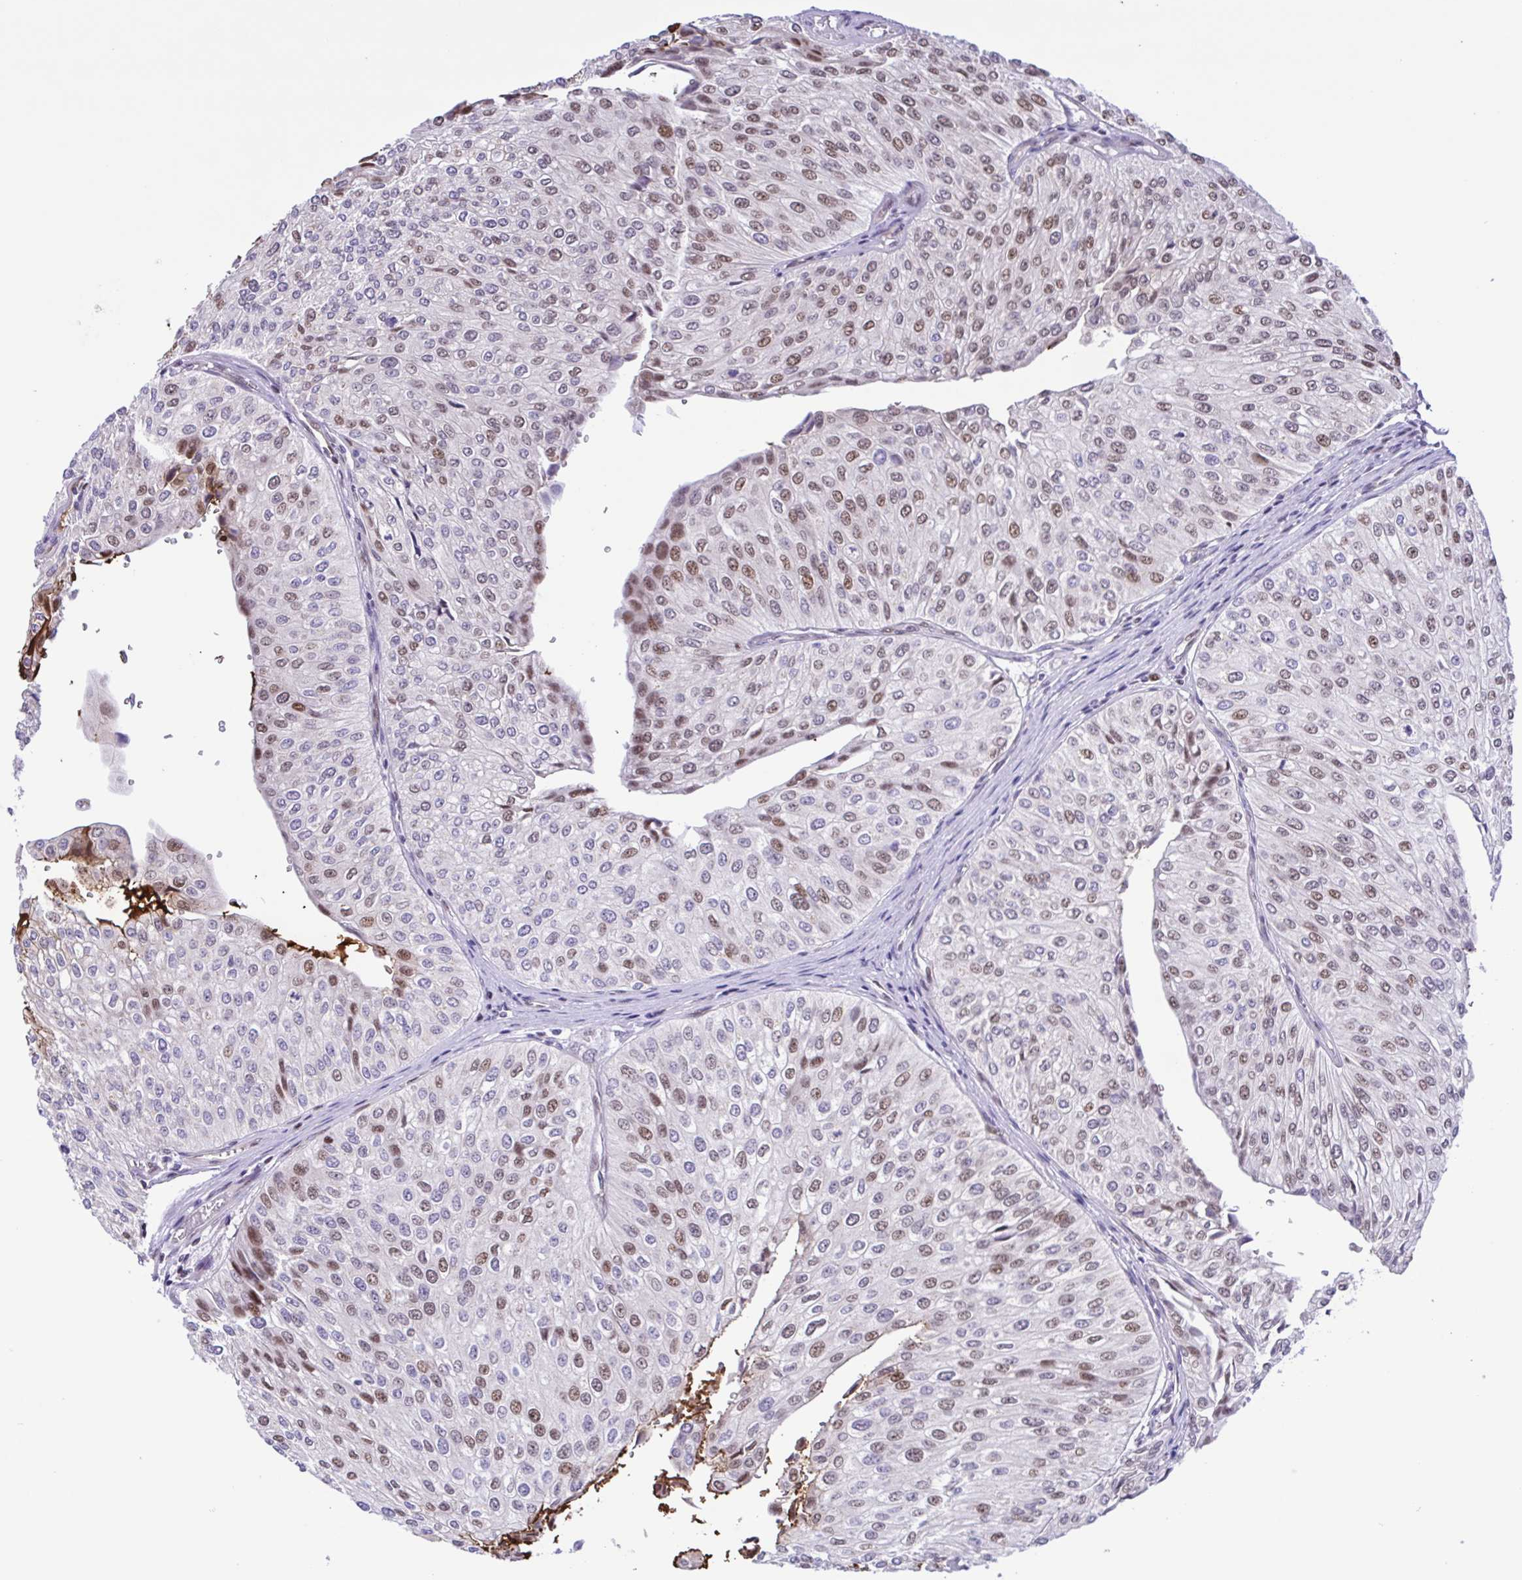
{"staining": {"intensity": "moderate", "quantity": "25%-75%", "location": "nuclear"}, "tissue": "urothelial cancer", "cell_type": "Tumor cells", "image_type": "cancer", "snomed": [{"axis": "morphology", "description": "Urothelial carcinoma, NOS"}, {"axis": "topography", "description": "Urinary bladder"}], "caption": "About 25%-75% of tumor cells in human transitional cell carcinoma demonstrate moderate nuclear protein staining as visualized by brown immunohistochemical staining.", "gene": "TGM3", "patient": {"sex": "male", "age": 67}}